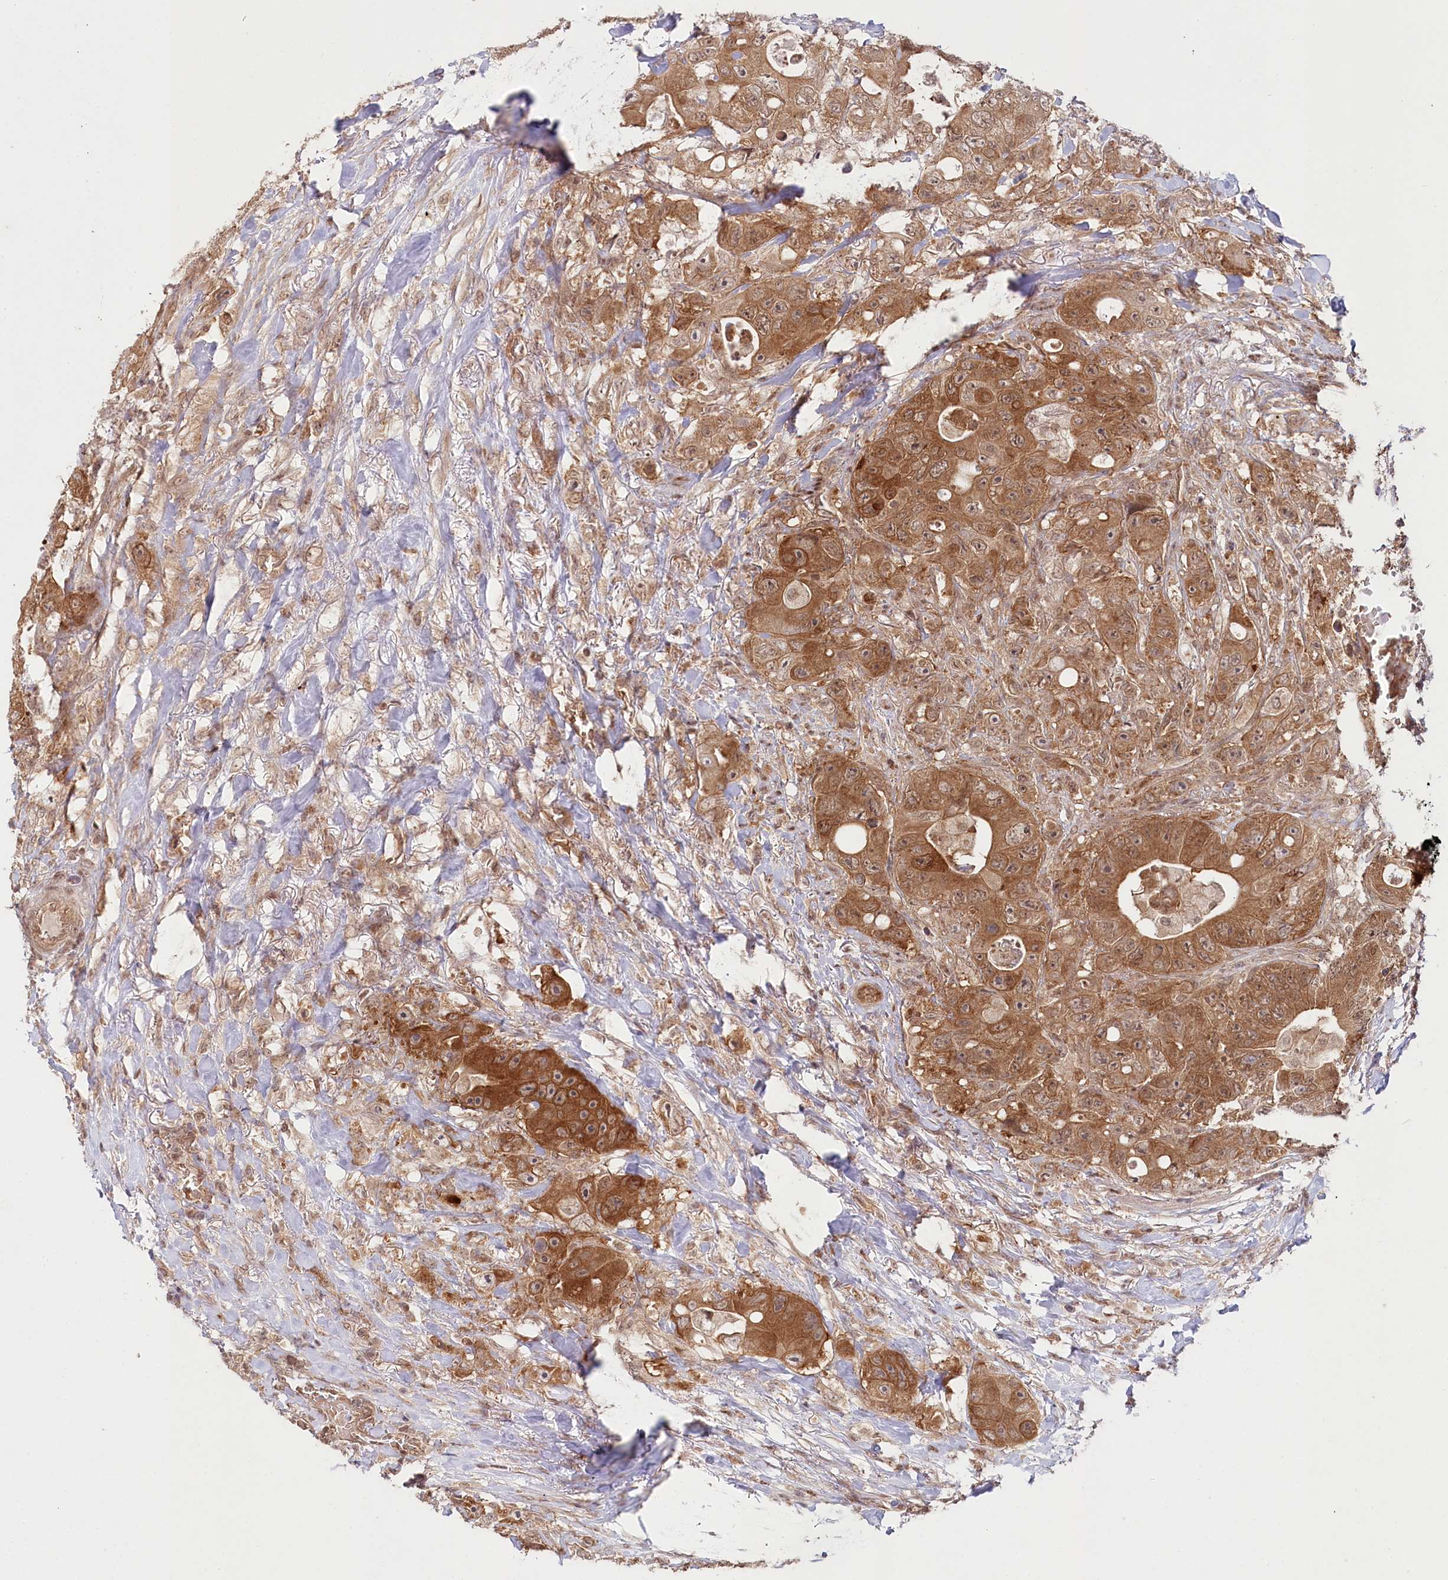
{"staining": {"intensity": "moderate", "quantity": ">75%", "location": "cytoplasmic/membranous"}, "tissue": "colorectal cancer", "cell_type": "Tumor cells", "image_type": "cancer", "snomed": [{"axis": "morphology", "description": "Adenocarcinoma, NOS"}, {"axis": "topography", "description": "Colon"}], "caption": "Protein analysis of colorectal cancer (adenocarcinoma) tissue reveals moderate cytoplasmic/membranous staining in approximately >75% of tumor cells.", "gene": "CCDC65", "patient": {"sex": "female", "age": 46}}